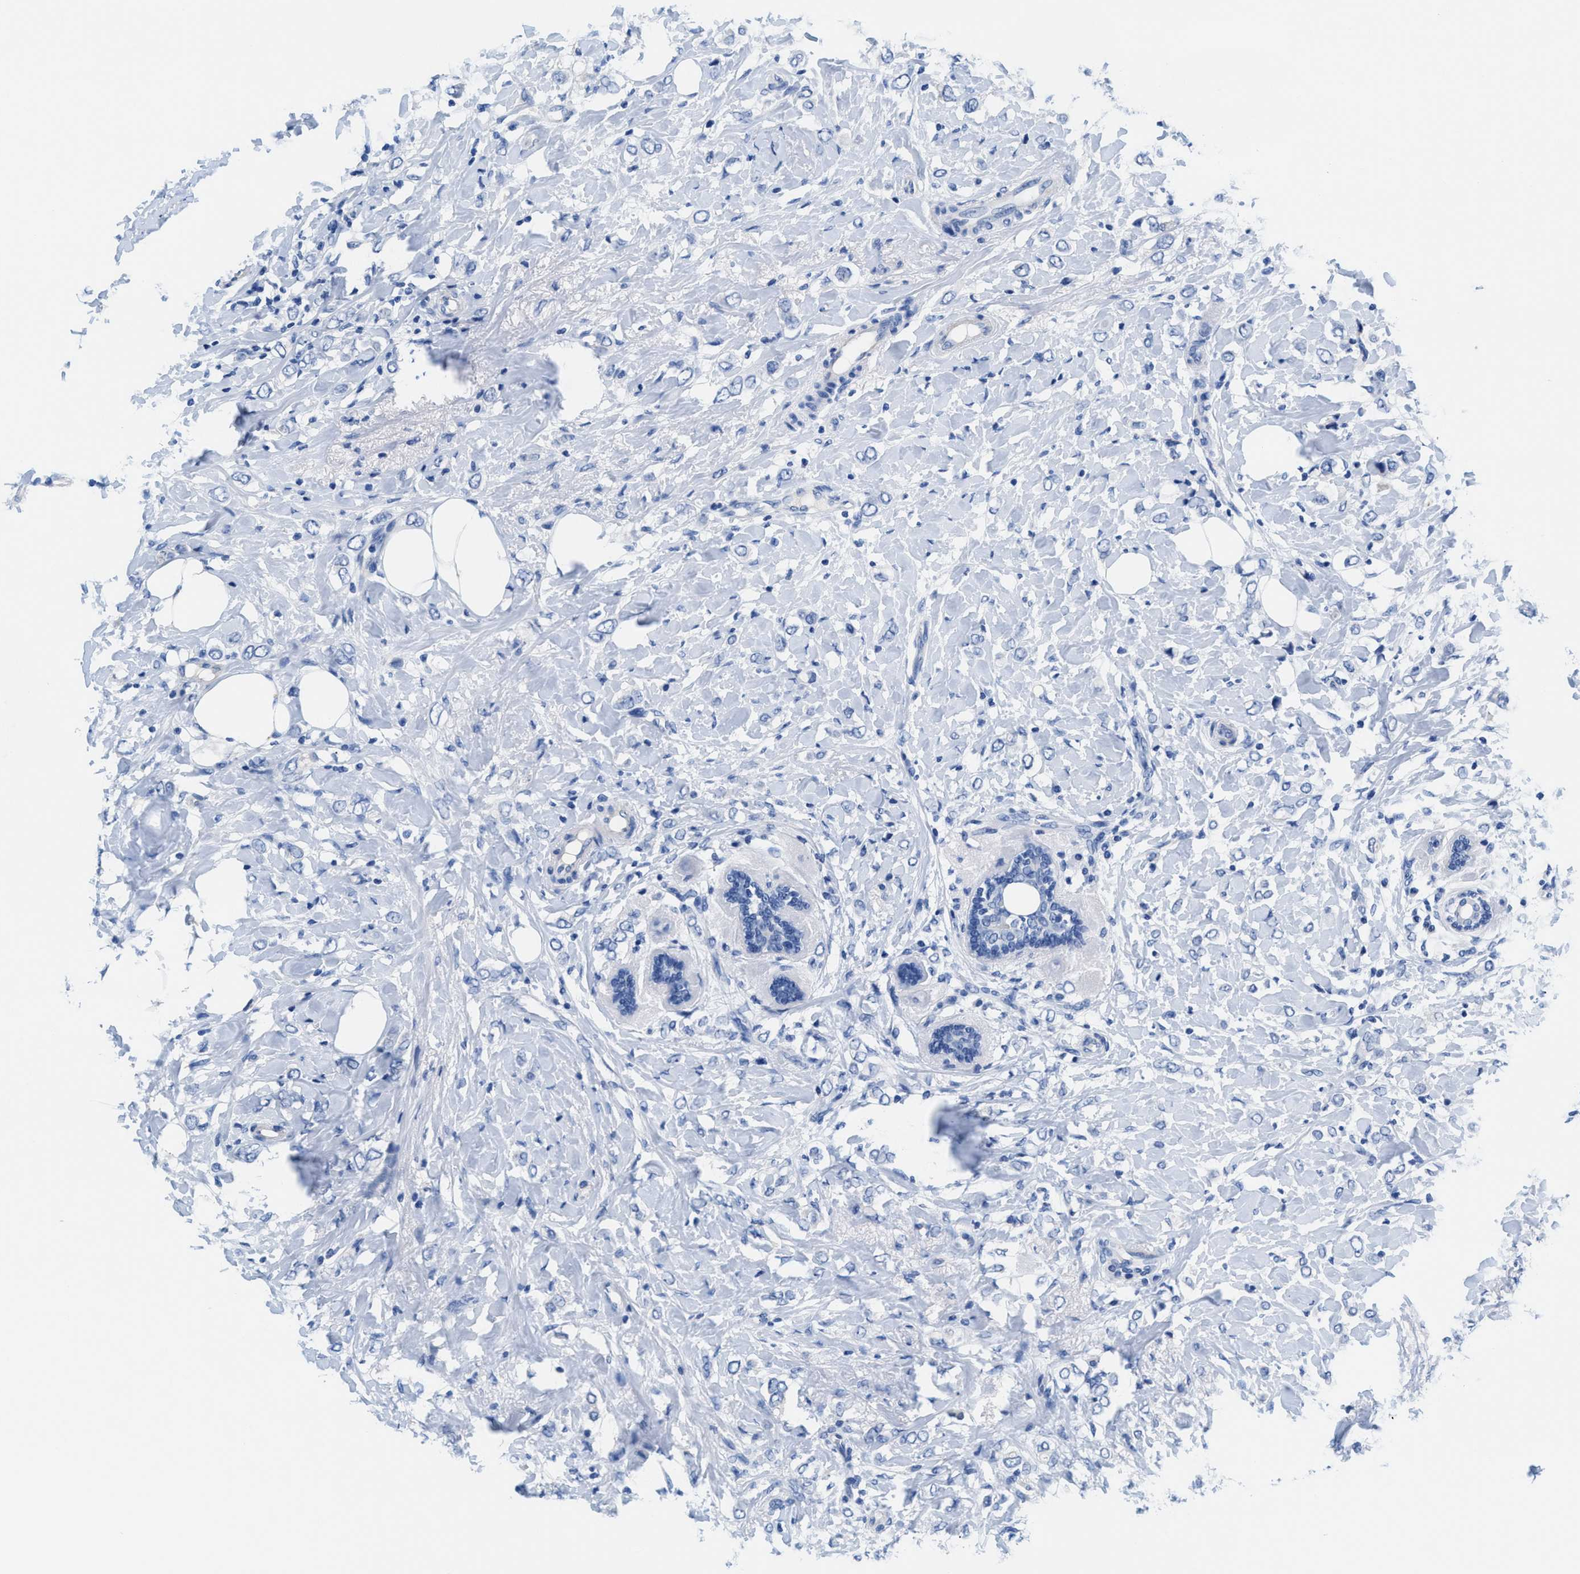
{"staining": {"intensity": "negative", "quantity": "none", "location": "none"}, "tissue": "breast cancer", "cell_type": "Tumor cells", "image_type": "cancer", "snomed": [{"axis": "morphology", "description": "Normal tissue, NOS"}, {"axis": "morphology", "description": "Lobular carcinoma"}, {"axis": "topography", "description": "Breast"}], "caption": "An immunohistochemistry (IHC) histopathology image of breast cancer (lobular carcinoma) is shown. There is no staining in tumor cells of breast cancer (lobular carcinoma).", "gene": "SLFN13", "patient": {"sex": "female", "age": 47}}